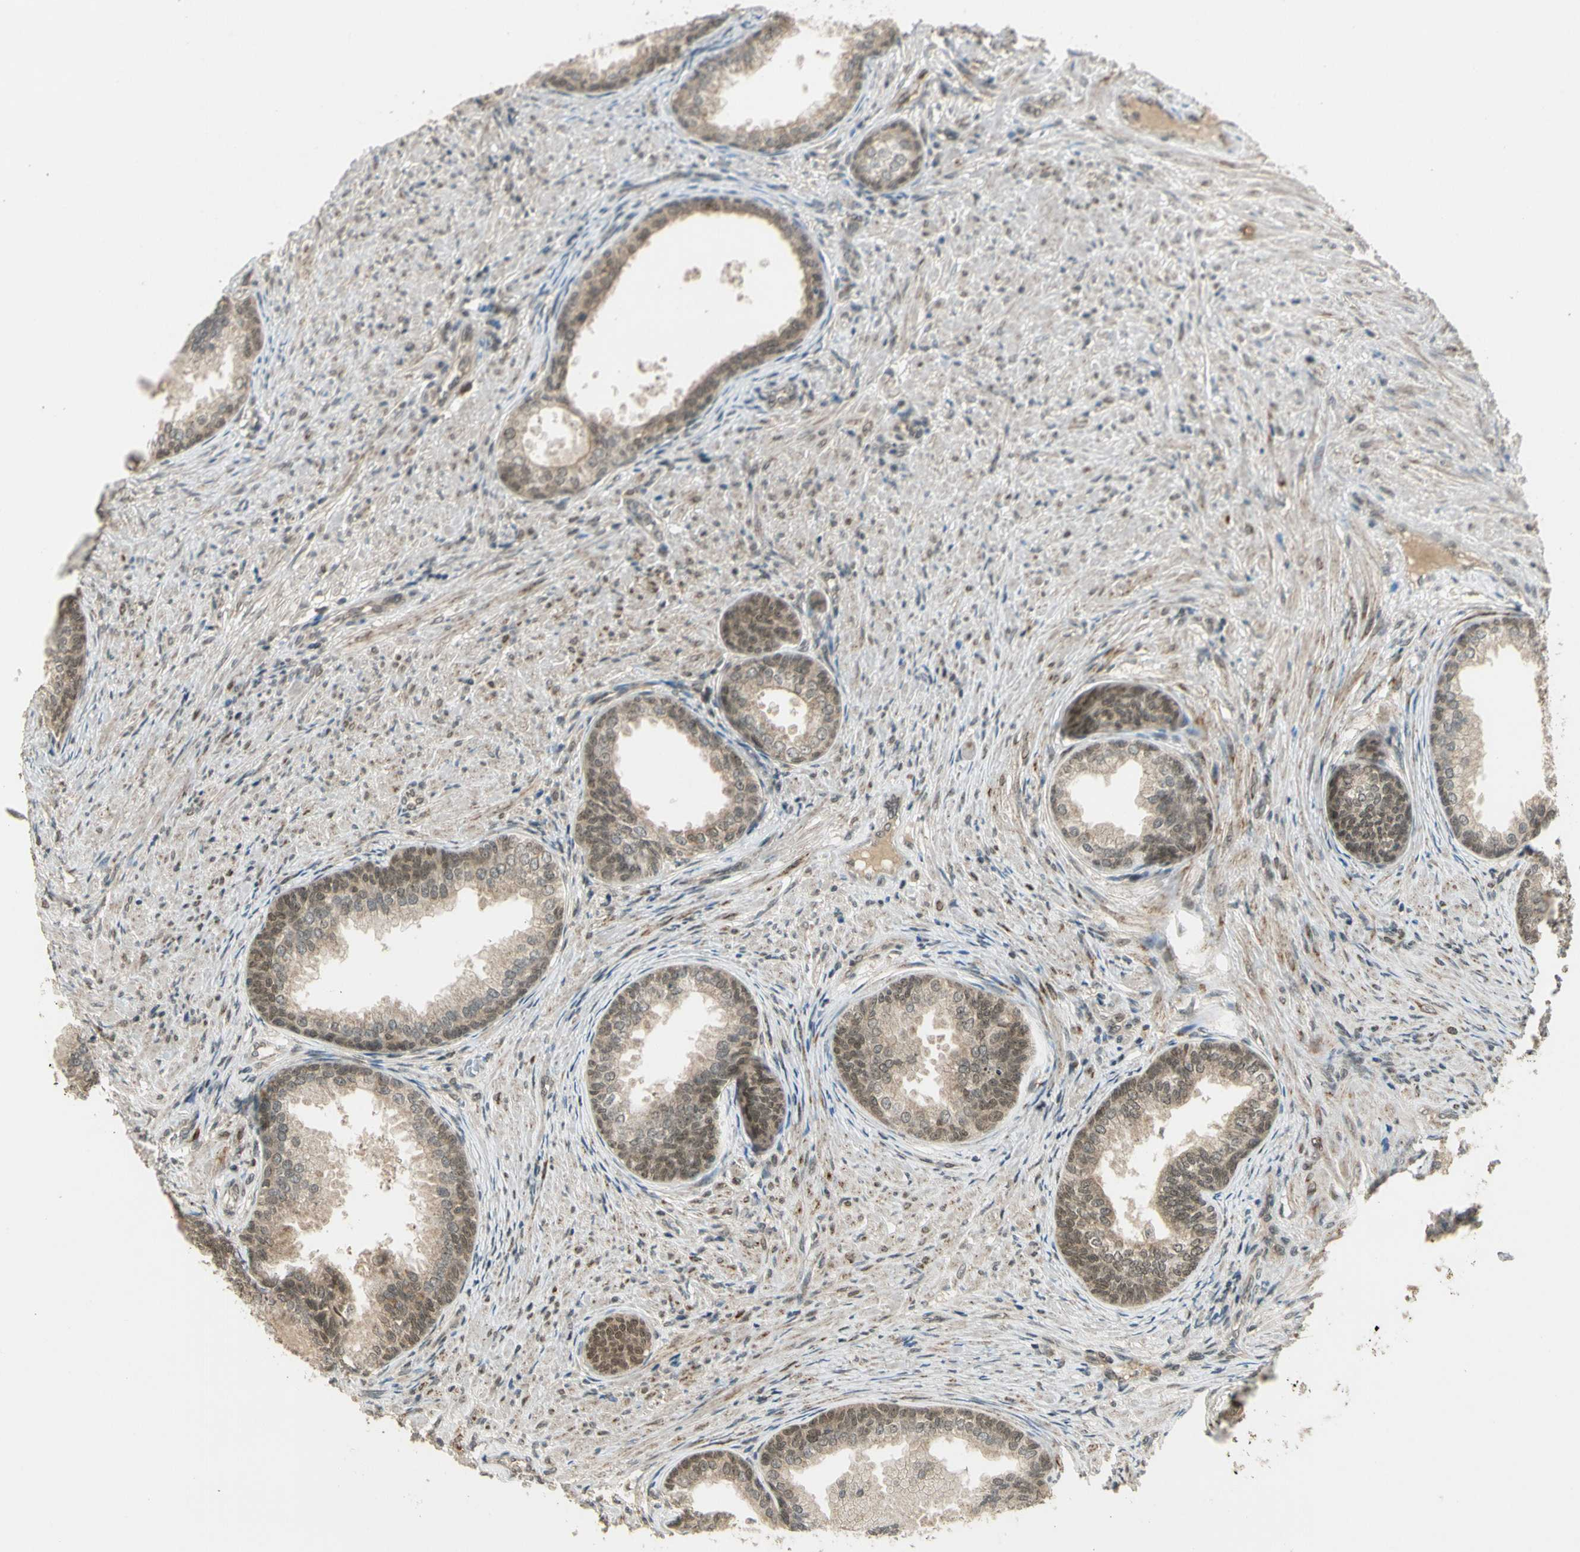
{"staining": {"intensity": "moderate", "quantity": ">75%", "location": "cytoplasmic/membranous,nuclear"}, "tissue": "prostate", "cell_type": "Glandular cells", "image_type": "normal", "snomed": [{"axis": "morphology", "description": "Normal tissue, NOS"}, {"axis": "topography", "description": "Prostate"}], "caption": "Protein expression analysis of benign prostate shows moderate cytoplasmic/membranous,nuclear staining in approximately >75% of glandular cells.", "gene": "ZNF135", "patient": {"sex": "male", "age": 76}}